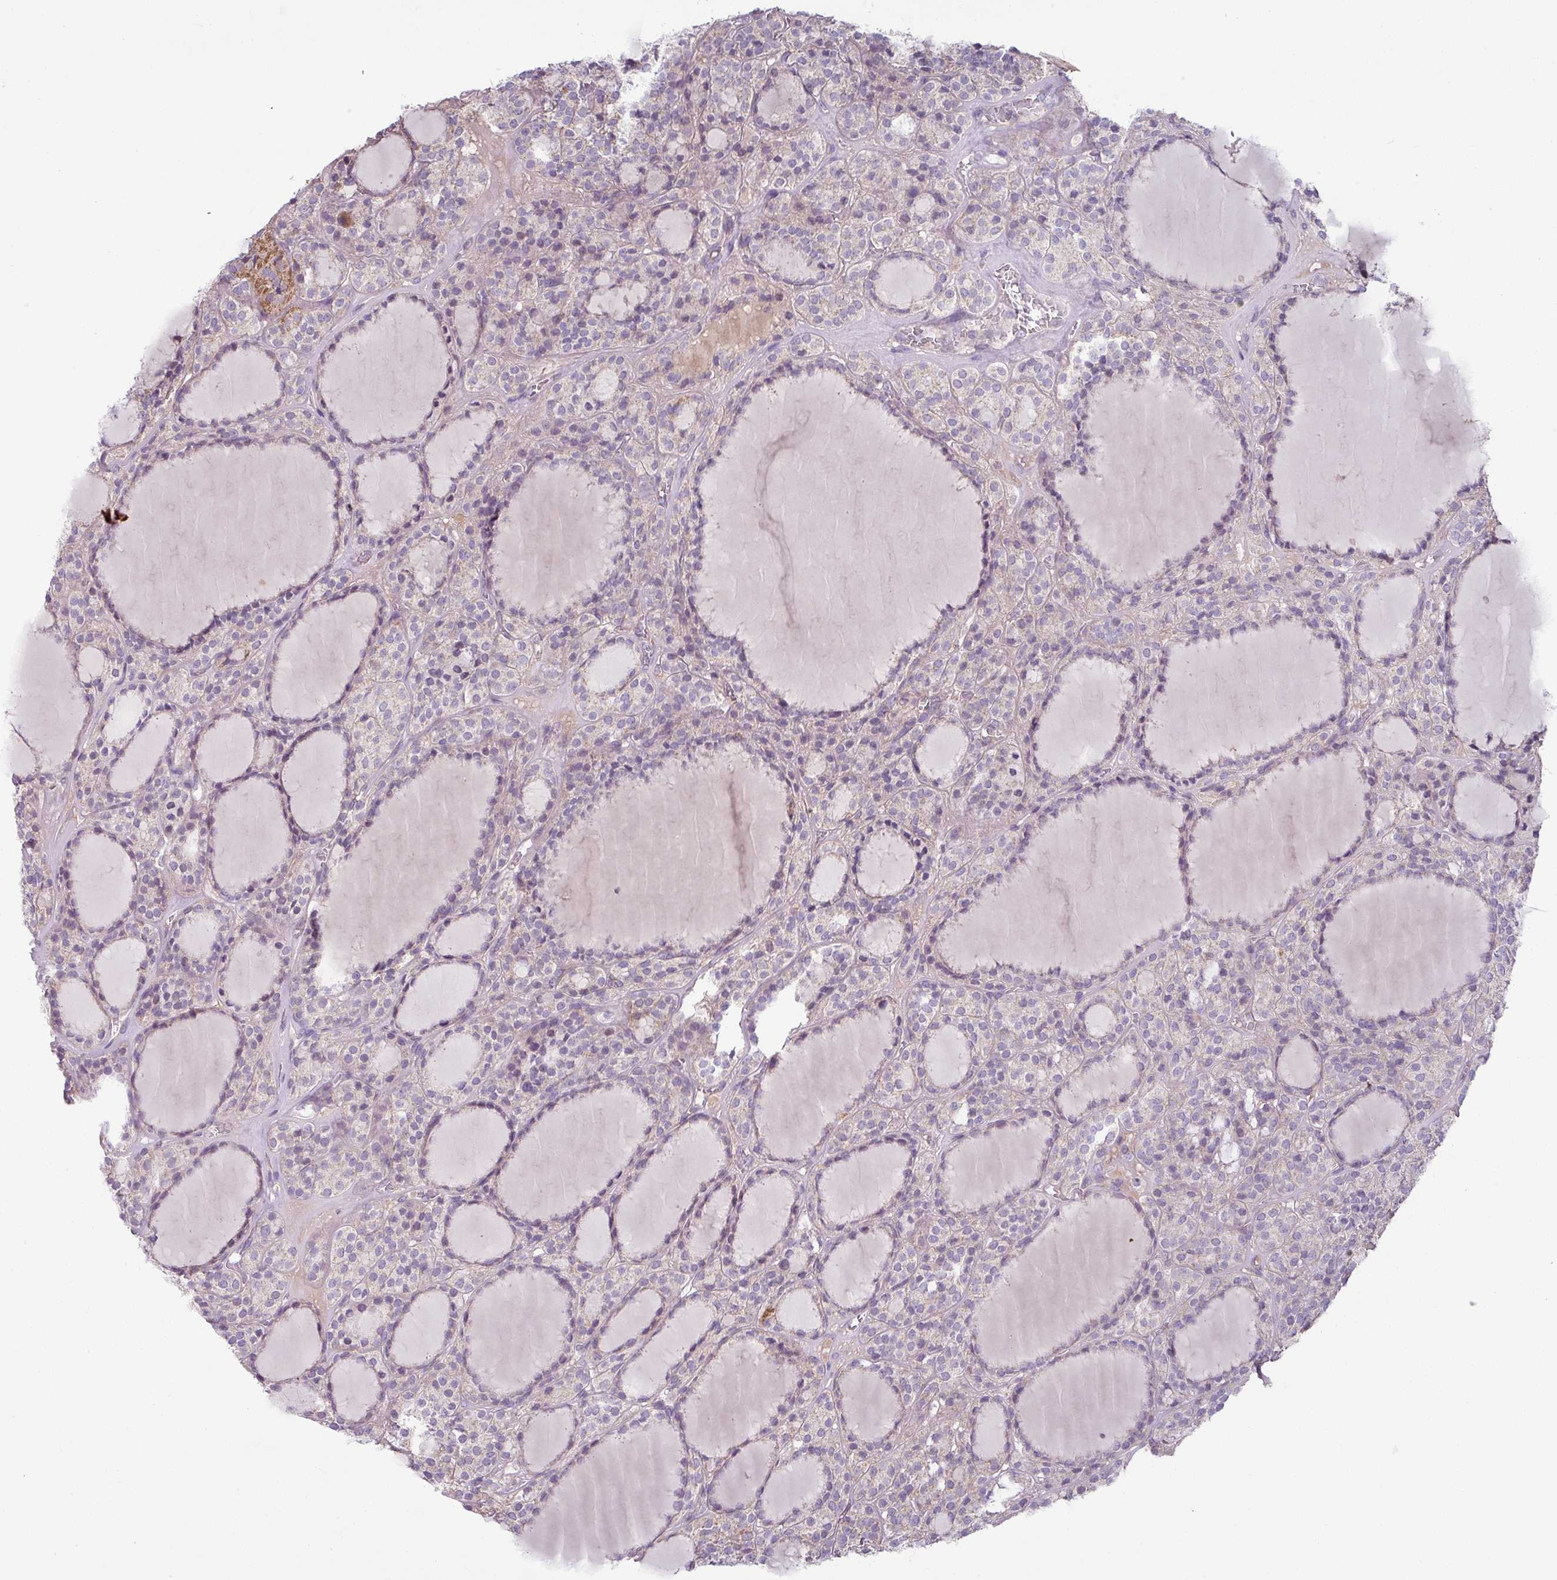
{"staining": {"intensity": "negative", "quantity": "none", "location": "none"}, "tissue": "thyroid cancer", "cell_type": "Tumor cells", "image_type": "cancer", "snomed": [{"axis": "morphology", "description": "Follicular adenoma carcinoma, NOS"}, {"axis": "topography", "description": "Thyroid gland"}], "caption": "This is a histopathology image of immunohistochemistry staining of thyroid follicular adenoma carcinoma, which shows no staining in tumor cells.", "gene": "LRRC9", "patient": {"sex": "female", "age": 63}}